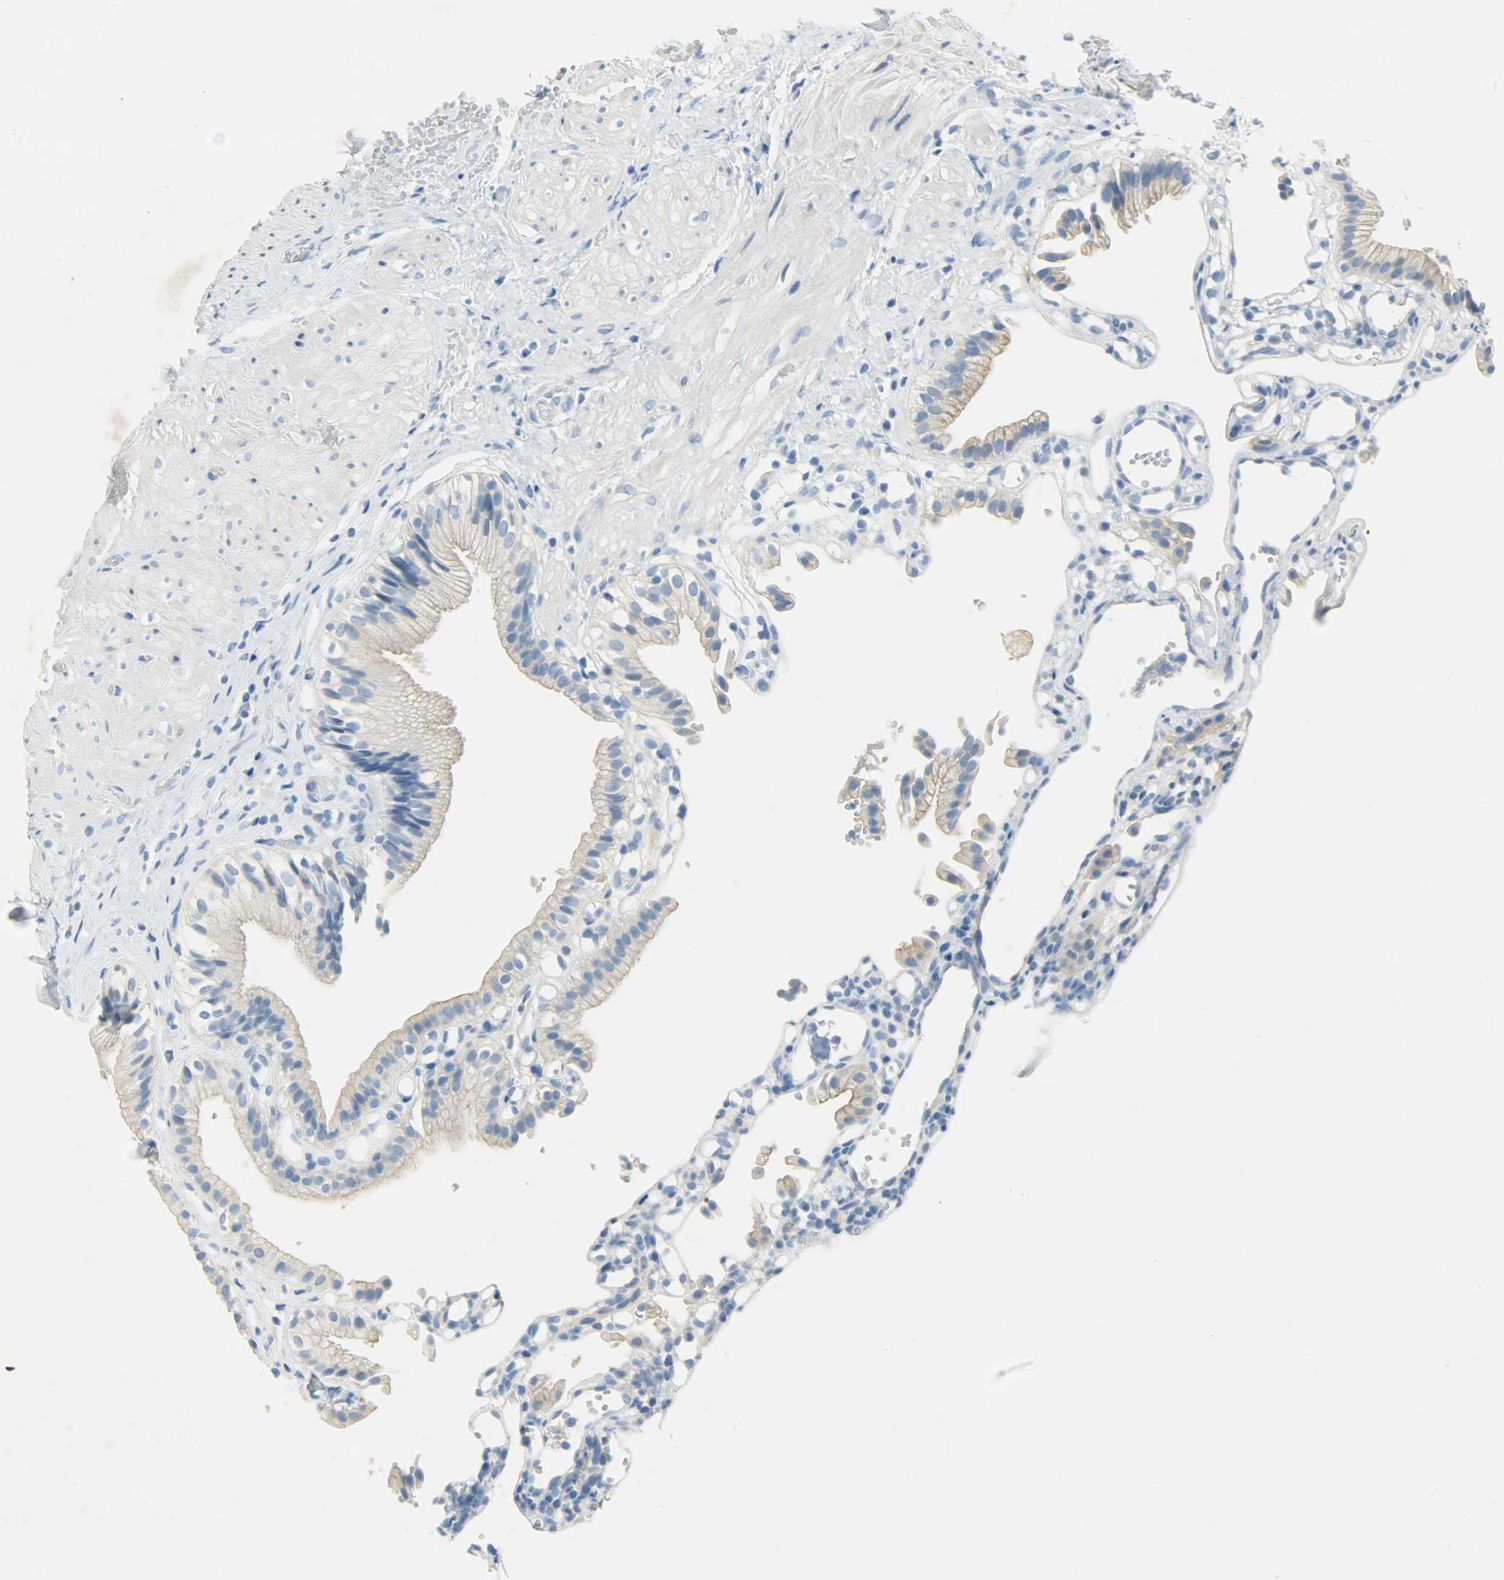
{"staining": {"intensity": "strong", "quantity": ">75%", "location": "cytoplasmic/membranous"}, "tissue": "gallbladder", "cell_type": "Glandular cells", "image_type": "normal", "snomed": [{"axis": "morphology", "description": "Normal tissue, NOS"}, {"axis": "topography", "description": "Gallbladder"}], "caption": "About >75% of glandular cells in normal human gallbladder show strong cytoplasmic/membranous protein positivity as visualized by brown immunohistochemical staining.", "gene": "PROM1", "patient": {"sex": "male", "age": 65}}